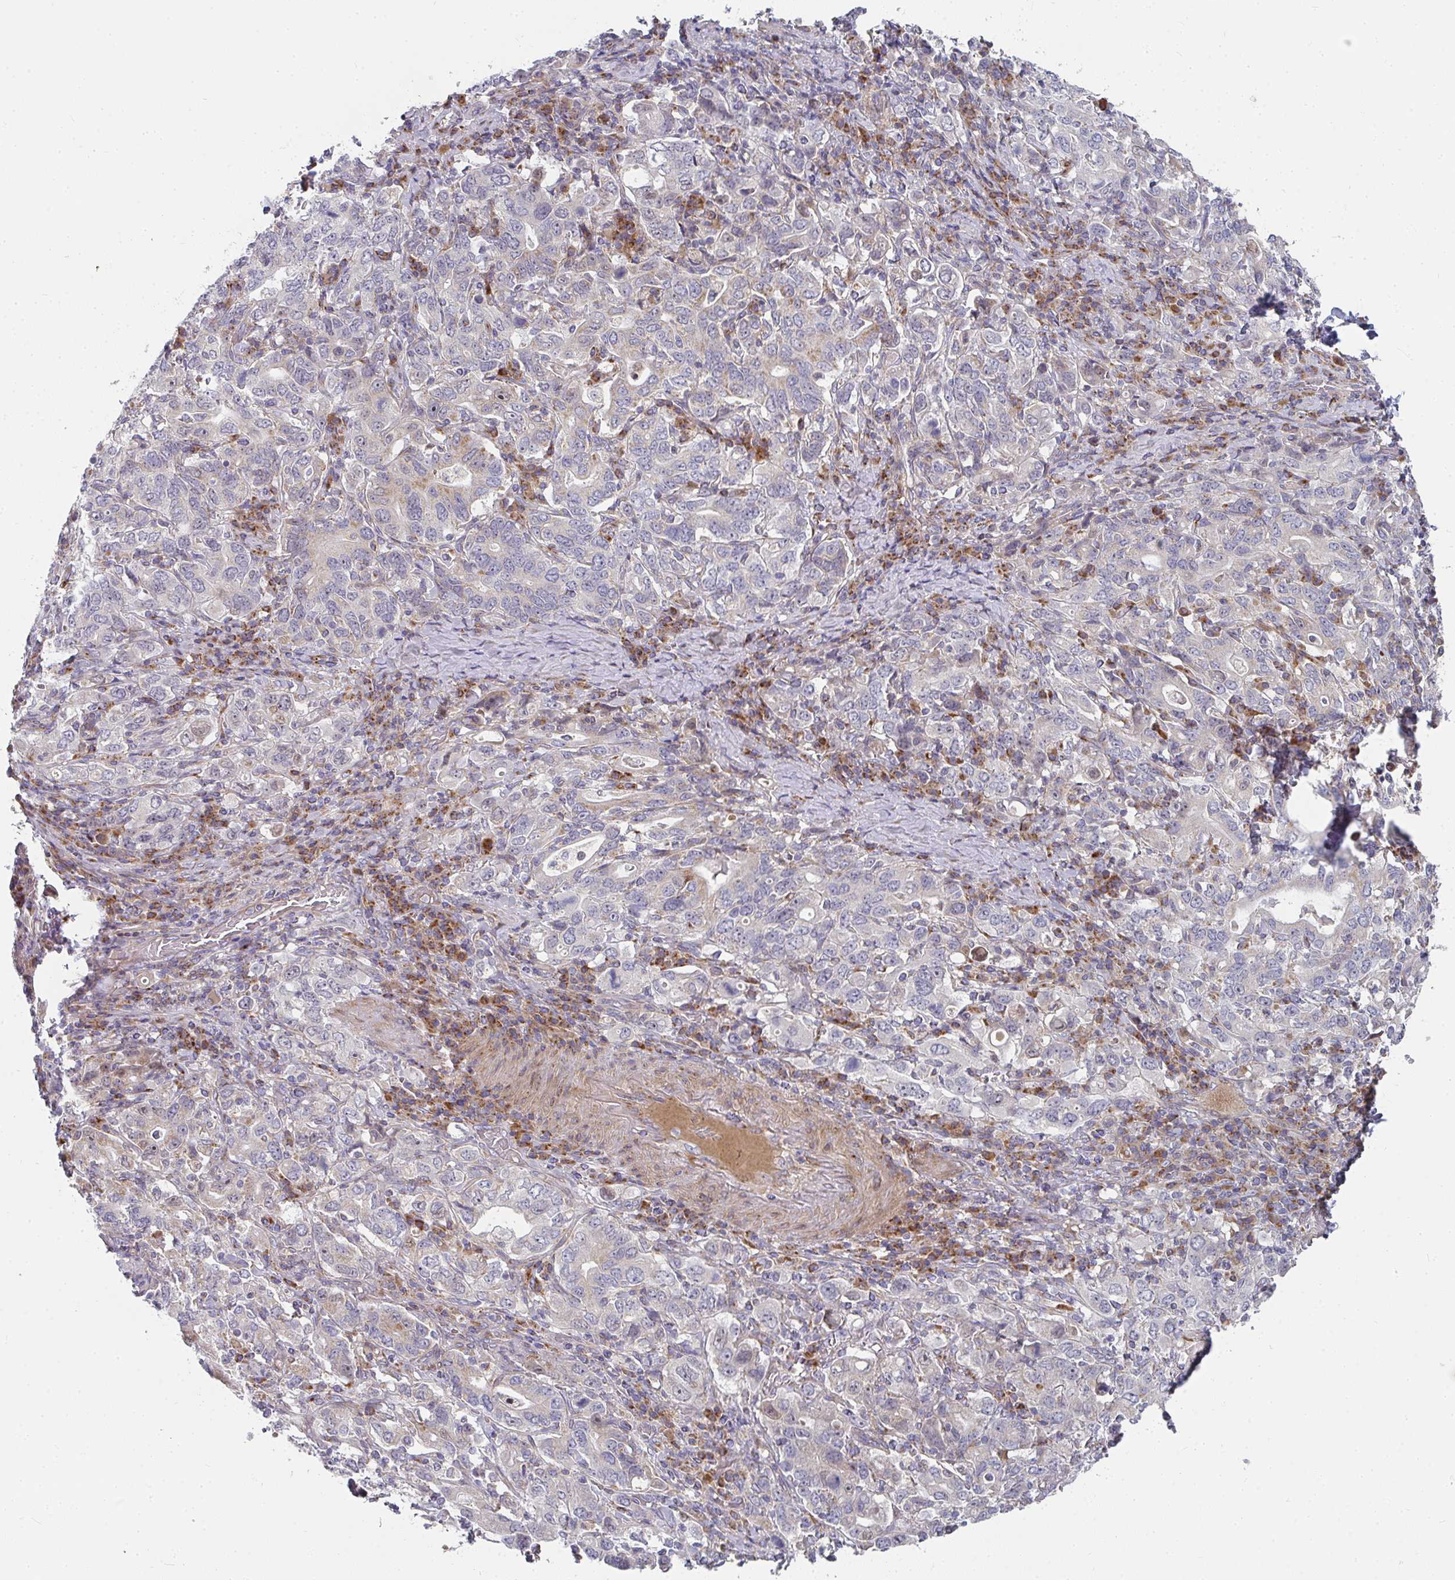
{"staining": {"intensity": "weak", "quantity": "25%-75%", "location": "cytoplasmic/membranous"}, "tissue": "stomach cancer", "cell_type": "Tumor cells", "image_type": "cancer", "snomed": [{"axis": "morphology", "description": "Adenocarcinoma, NOS"}, {"axis": "topography", "description": "Stomach, upper"}, {"axis": "topography", "description": "Stomach"}], "caption": "DAB immunohistochemical staining of human stomach cancer (adenocarcinoma) exhibits weak cytoplasmic/membranous protein staining in approximately 25%-75% of tumor cells. (Stains: DAB in brown, nuclei in blue, Microscopy: brightfield microscopy at high magnification).", "gene": "RHEBL1", "patient": {"sex": "male", "age": 62}}